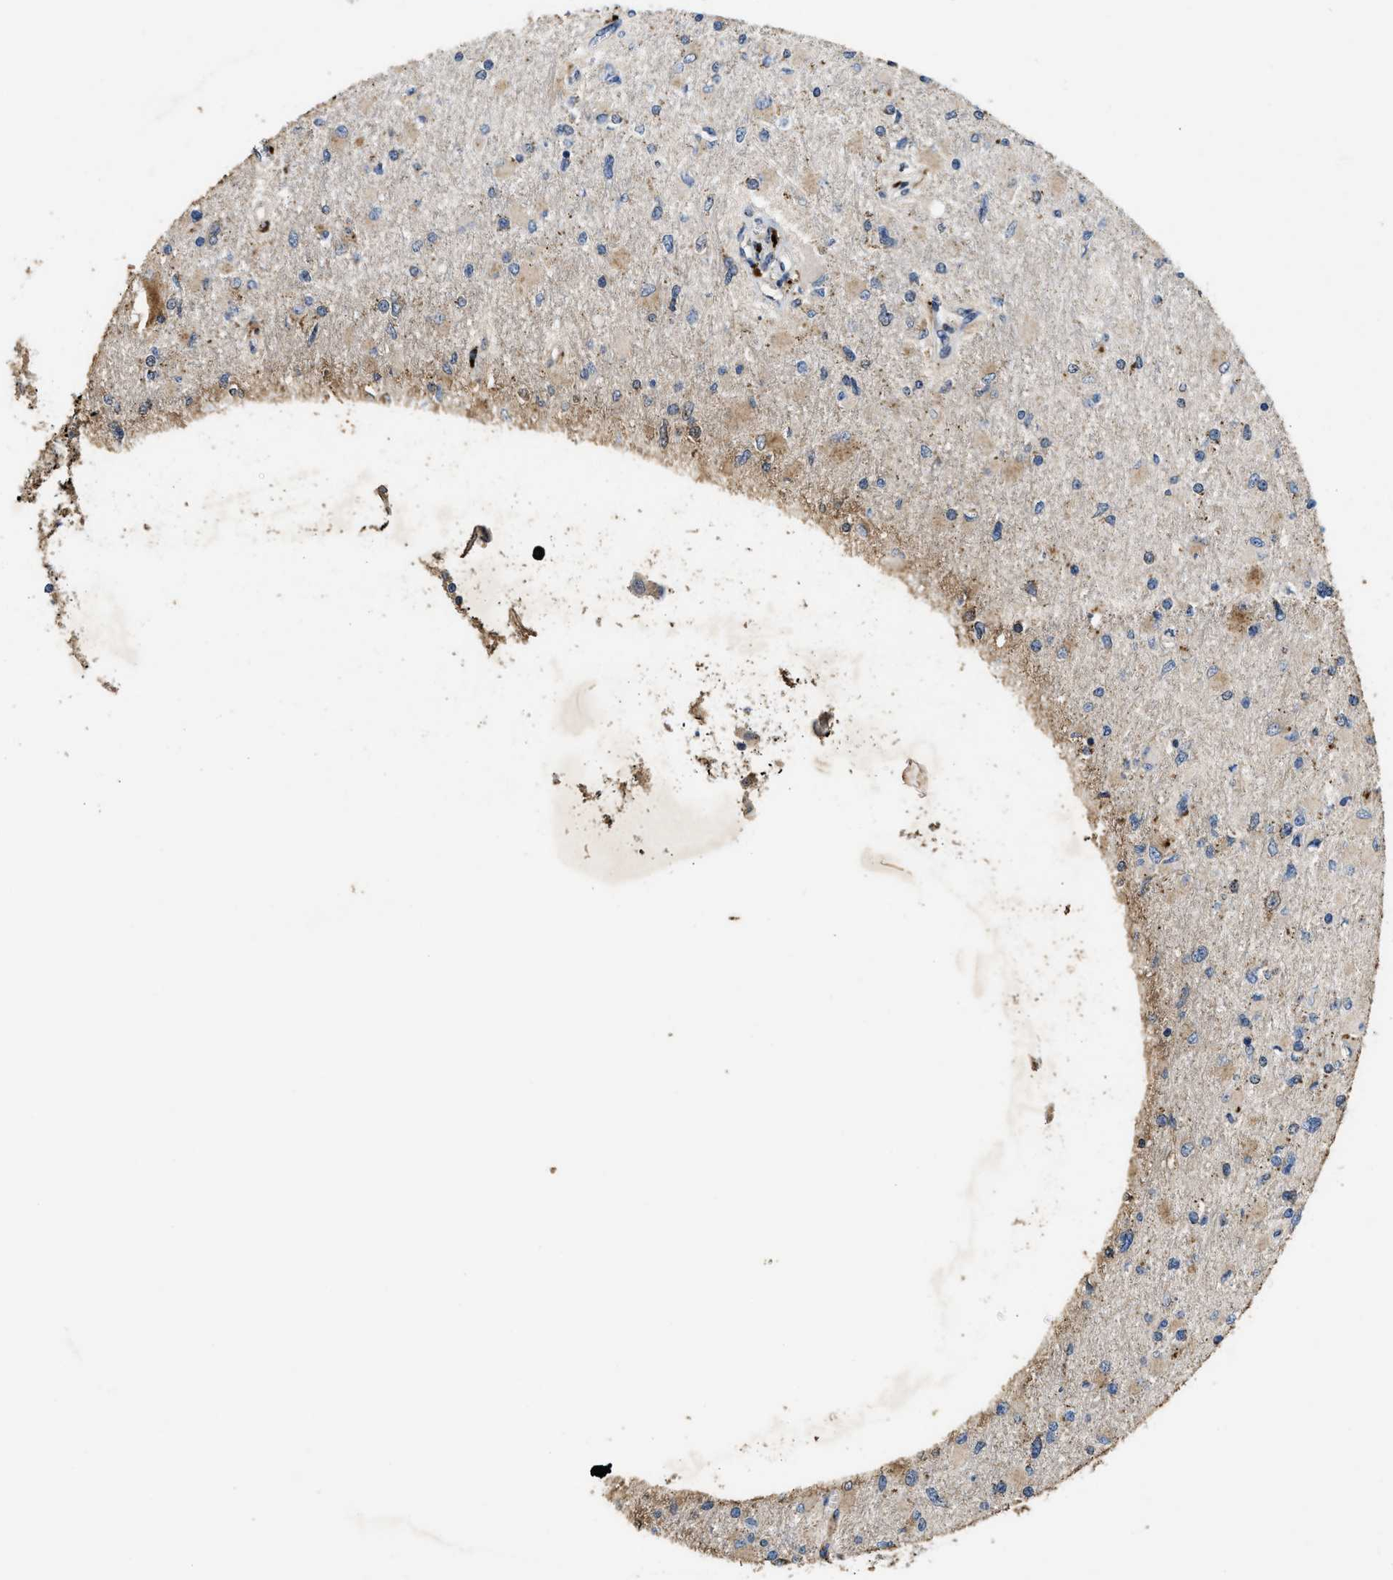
{"staining": {"intensity": "weak", "quantity": "<25%", "location": "cytoplasmic/membranous"}, "tissue": "glioma", "cell_type": "Tumor cells", "image_type": "cancer", "snomed": [{"axis": "morphology", "description": "Glioma, malignant, High grade"}, {"axis": "topography", "description": "Cerebral cortex"}], "caption": "Histopathology image shows no protein expression in tumor cells of high-grade glioma (malignant) tissue. (DAB (3,3'-diaminobenzidine) immunohistochemistry, high magnification).", "gene": "BMPR2", "patient": {"sex": "female", "age": 36}}